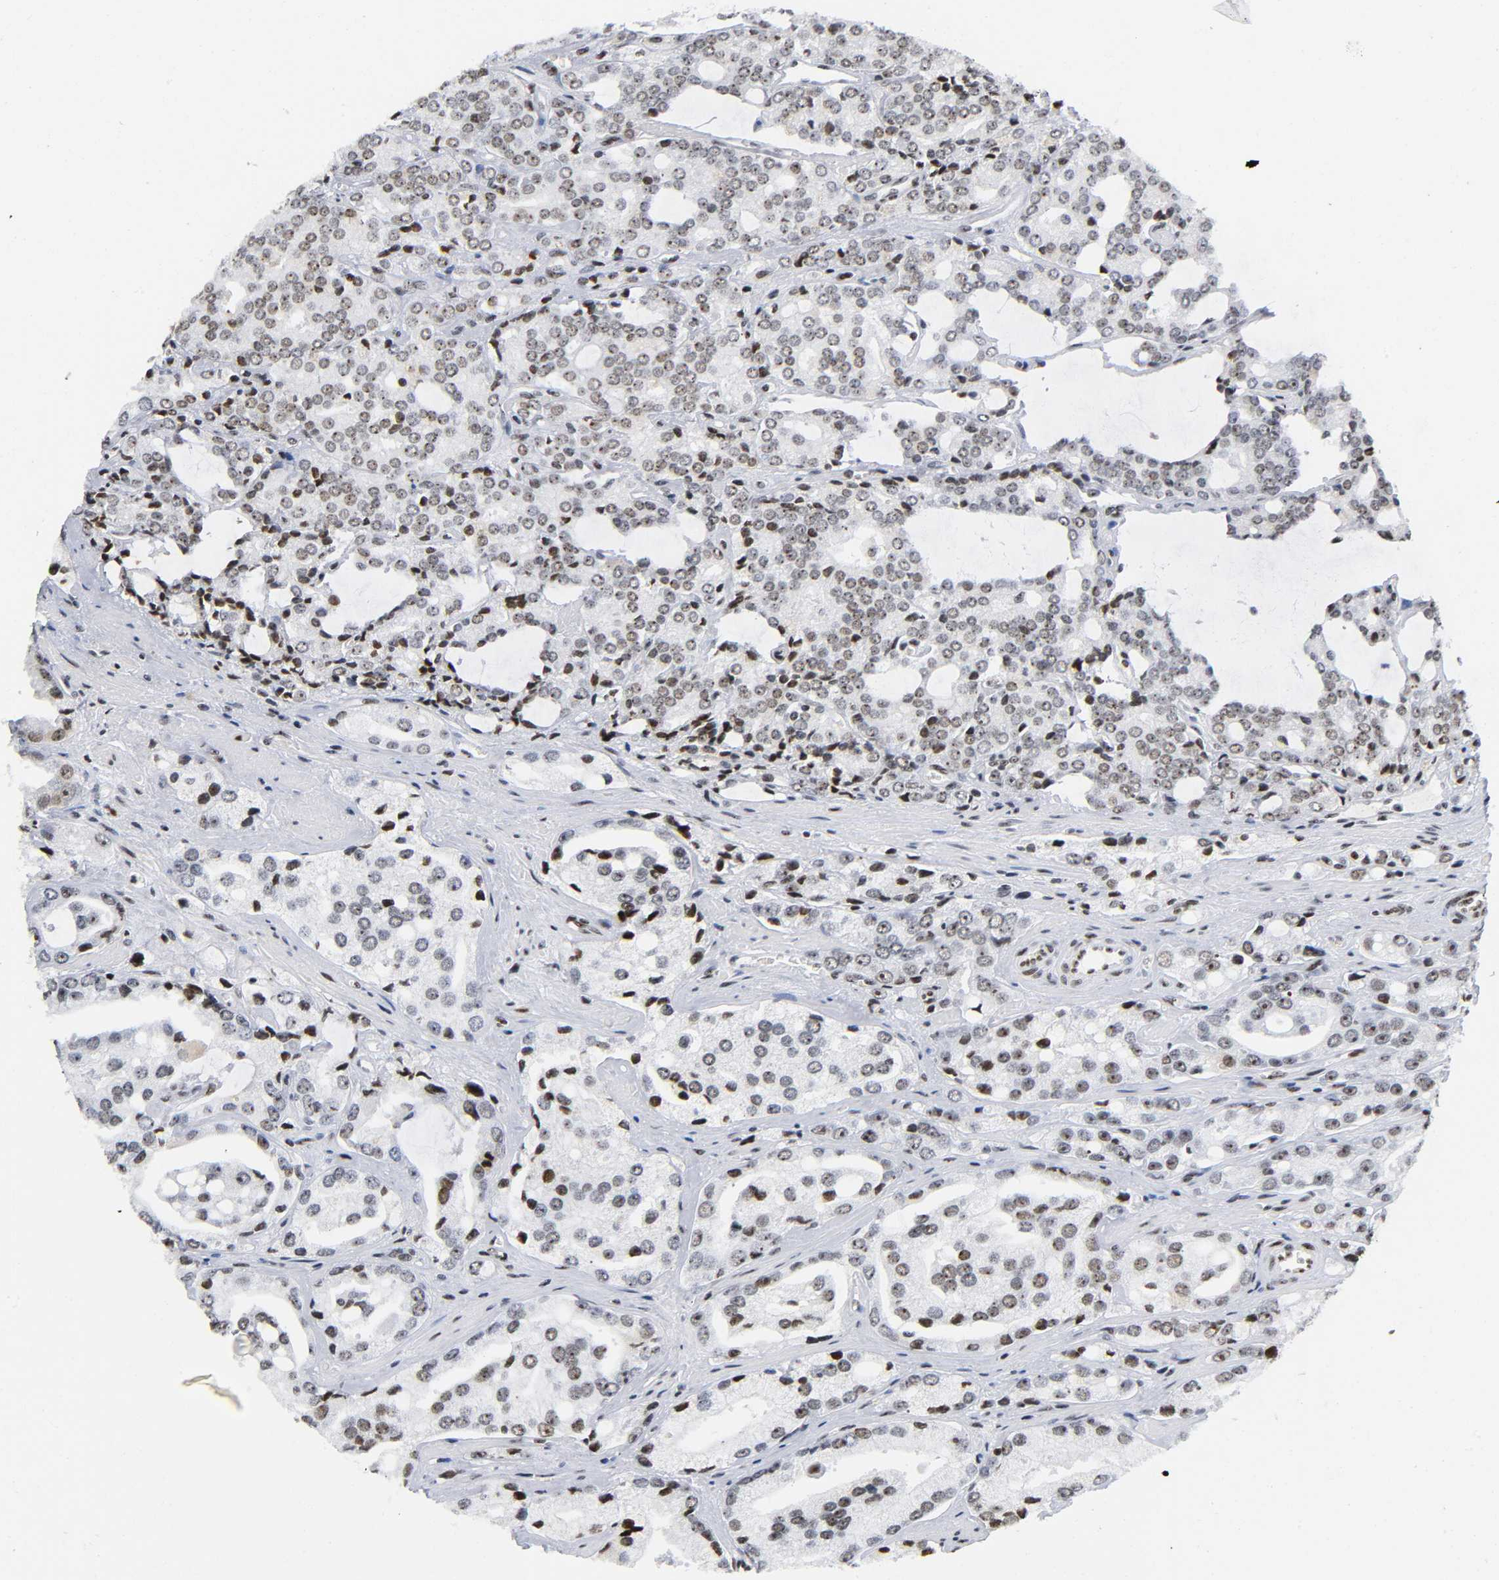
{"staining": {"intensity": "moderate", "quantity": "<25%", "location": "nuclear"}, "tissue": "prostate cancer", "cell_type": "Tumor cells", "image_type": "cancer", "snomed": [{"axis": "morphology", "description": "Adenocarcinoma, High grade"}, {"axis": "topography", "description": "Prostate"}], "caption": "Immunohistochemistry of prostate high-grade adenocarcinoma reveals low levels of moderate nuclear staining in approximately <25% of tumor cells.", "gene": "UBTF", "patient": {"sex": "male", "age": 67}}